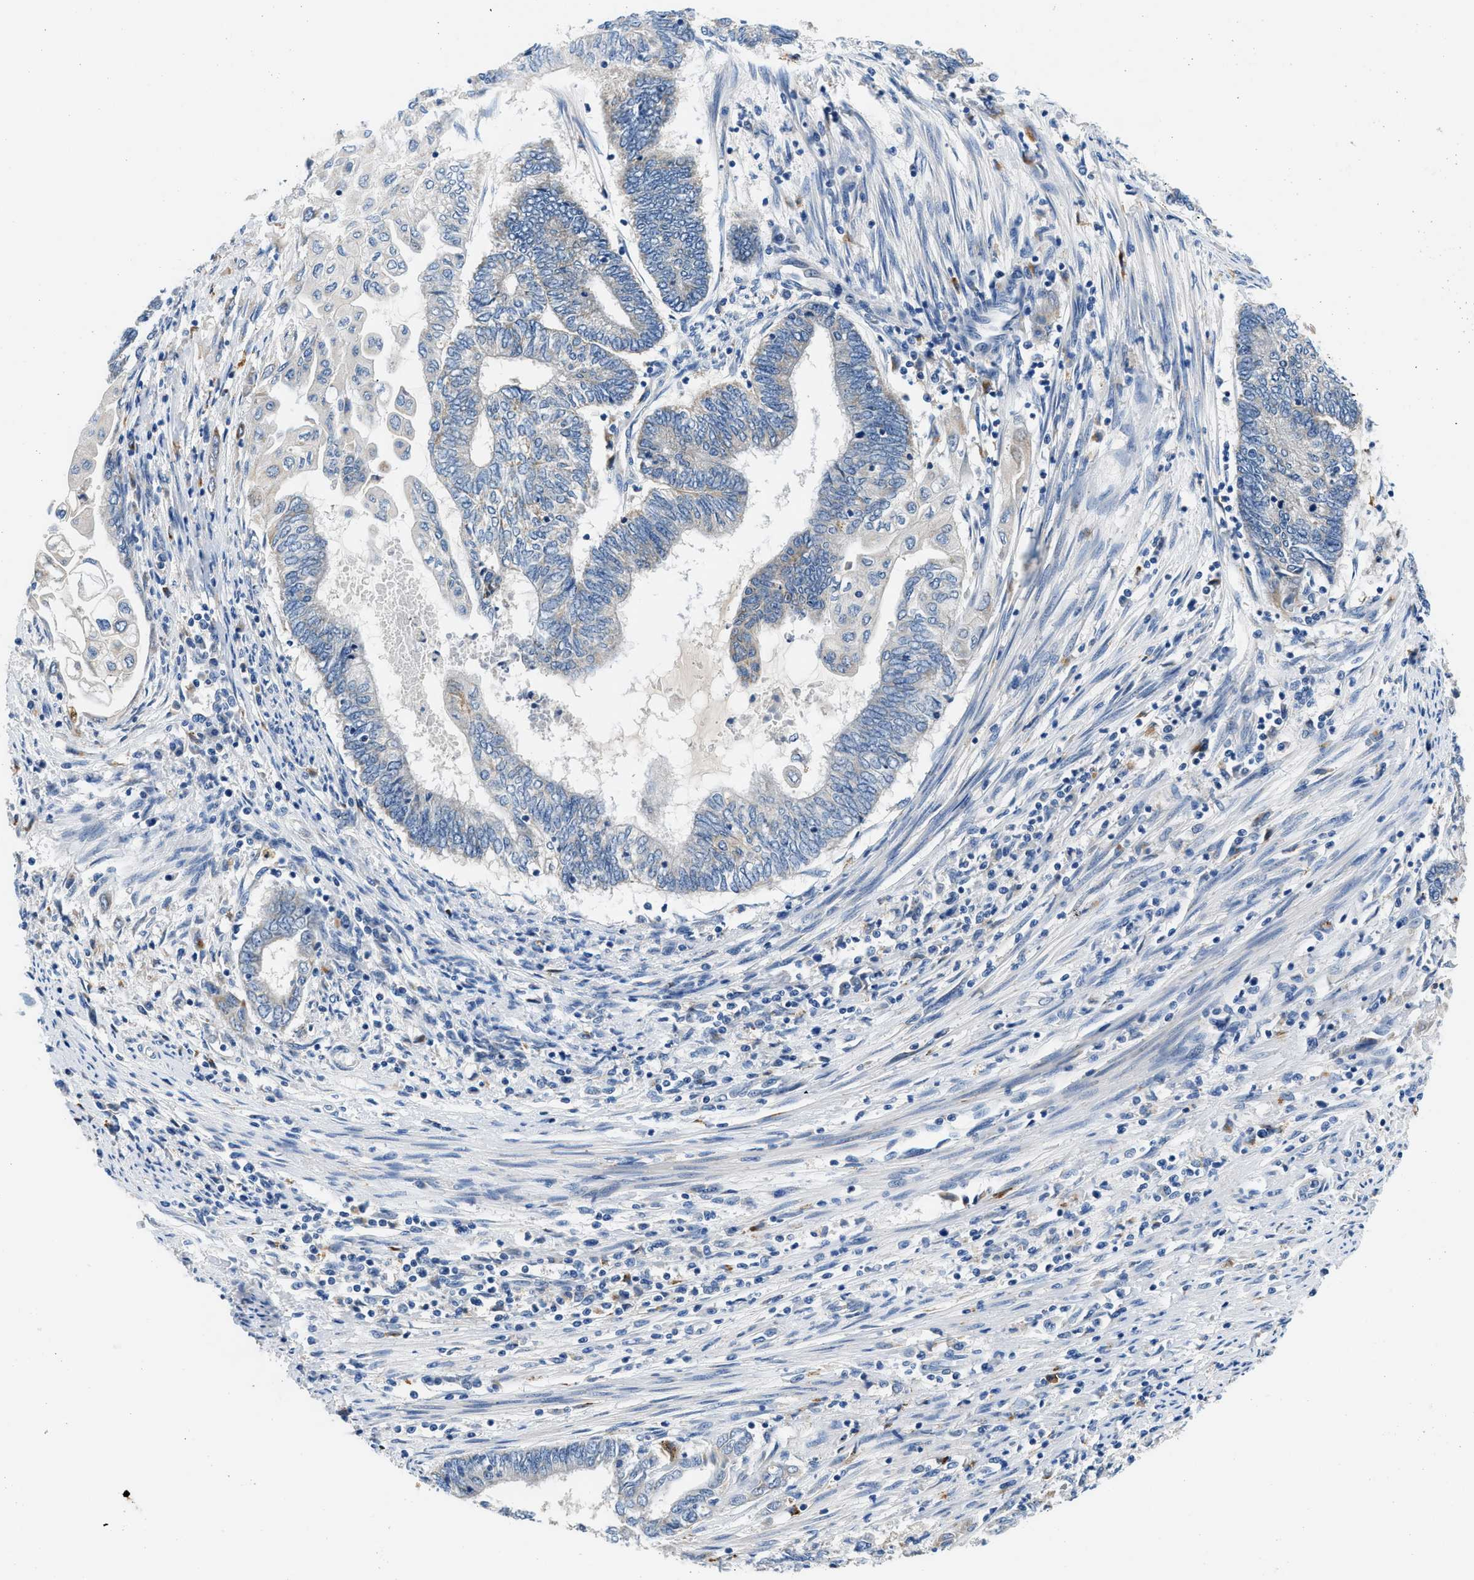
{"staining": {"intensity": "negative", "quantity": "none", "location": "none"}, "tissue": "endometrial cancer", "cell_type": "Tumor cells", "image_type": "cancer", "snomed": [{"axis": "morphology", "description": "Adenocarcinoma, NOS"}, {"axis": "topography", "description": "Uterus"}, {"axis": "topography", "description": "Endometrium"}], "caption": "Endometrial cancer was stained to show a protein in brown. There is no significant staining in tumor cells.", "gene": "ADGRE3", "patient": {"sex": "female", "age": 70}}